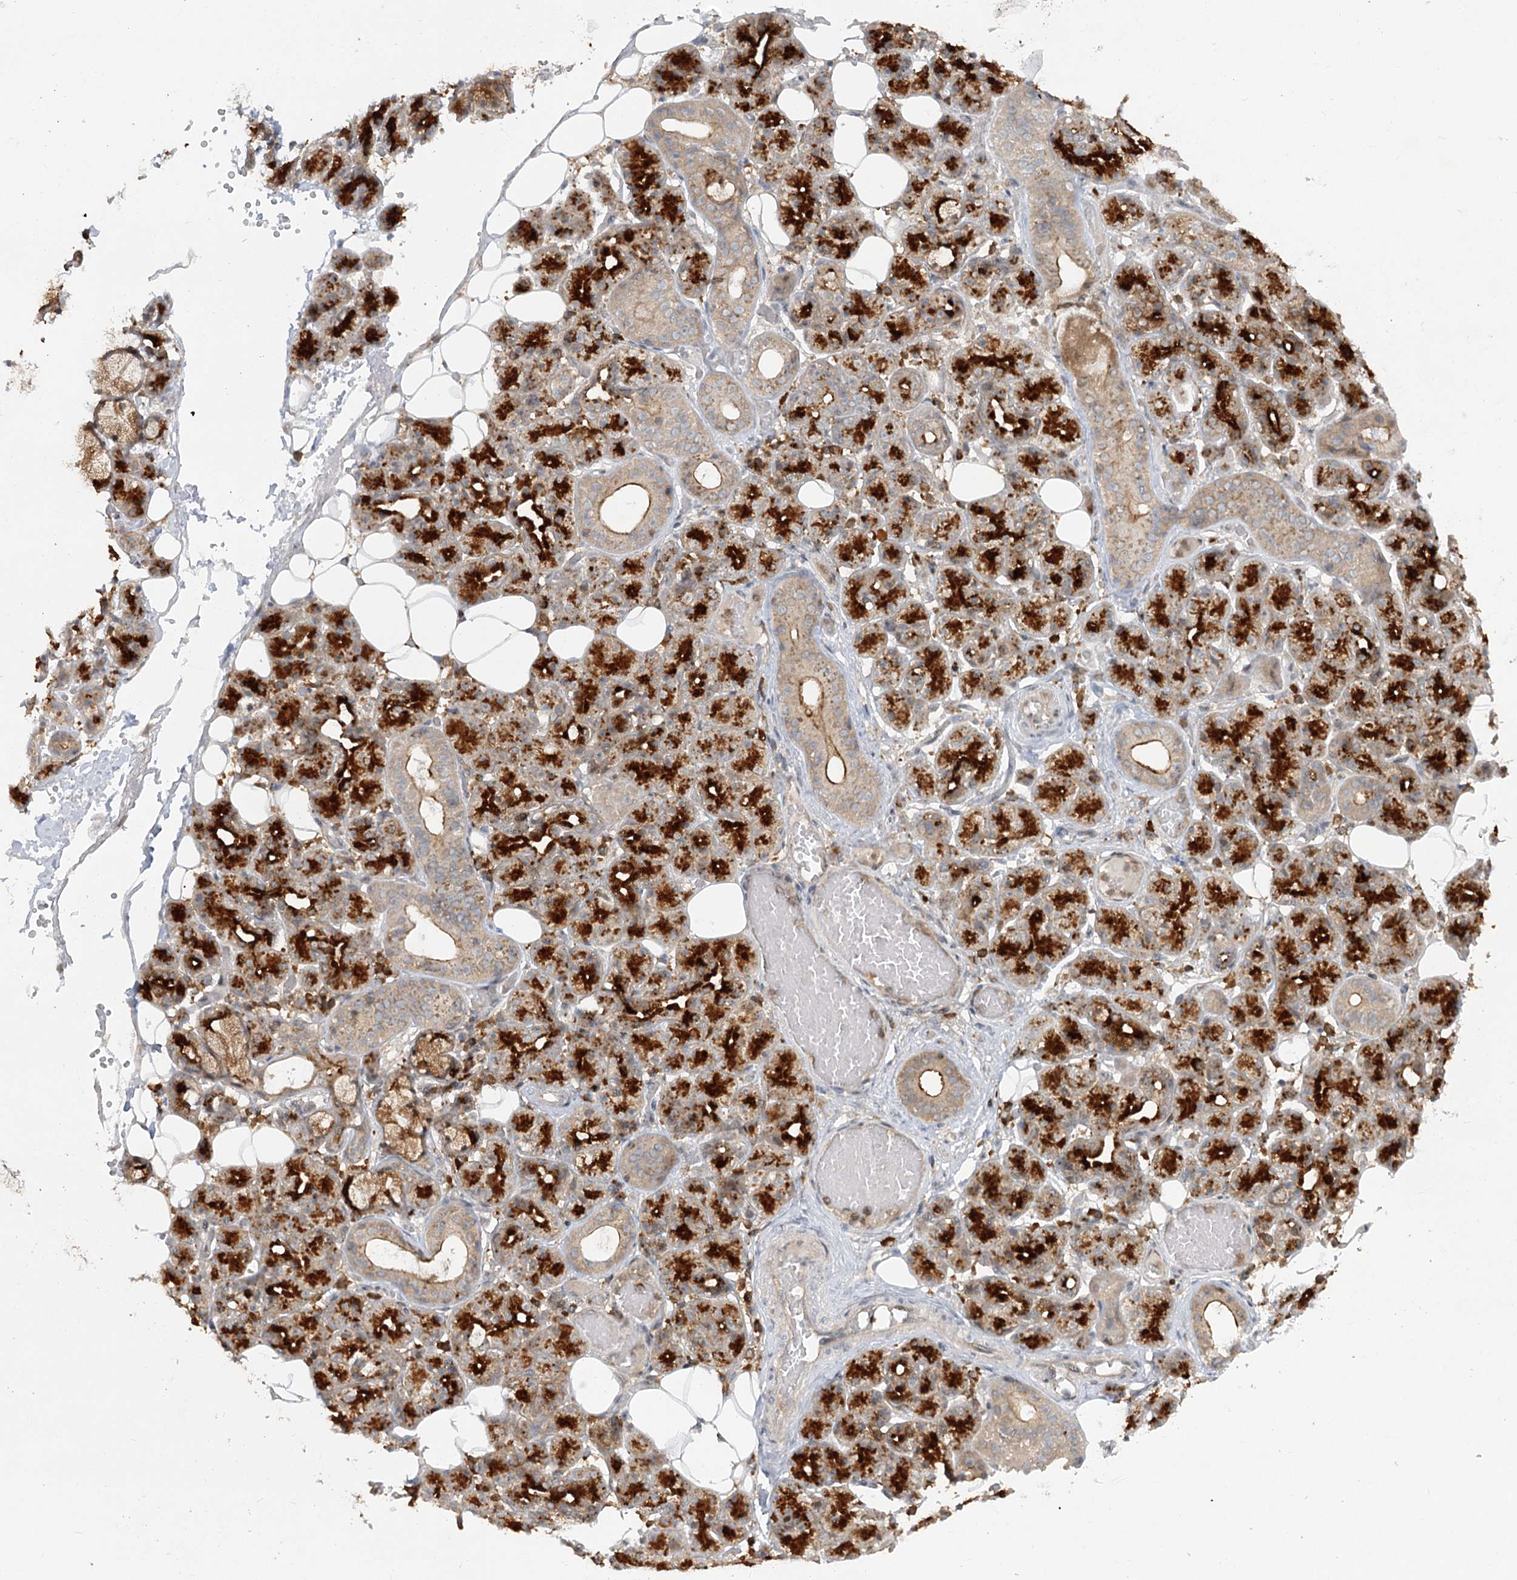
{"staining": {"intensity": "strong", "quantity": "25%-75%", "location": "cytoplasmic/membranous"}, "tissue": "salivary gland", "cell_type": "Glandular cells", "image_type": "normal", "snomed": [{"axis": "morphology", "description": "Normal tissue, NOS"}, {"axis": "topography", "description": "Salivary gland"}], "caption": "Unremarkable salivary gland displays strong cytoplasmic/membranous expression in about 25%-75% of glandular cells Nuclei are stained in blue..", "gene": "SYTL1", "patient": {"sex": "male", "age": 63}}